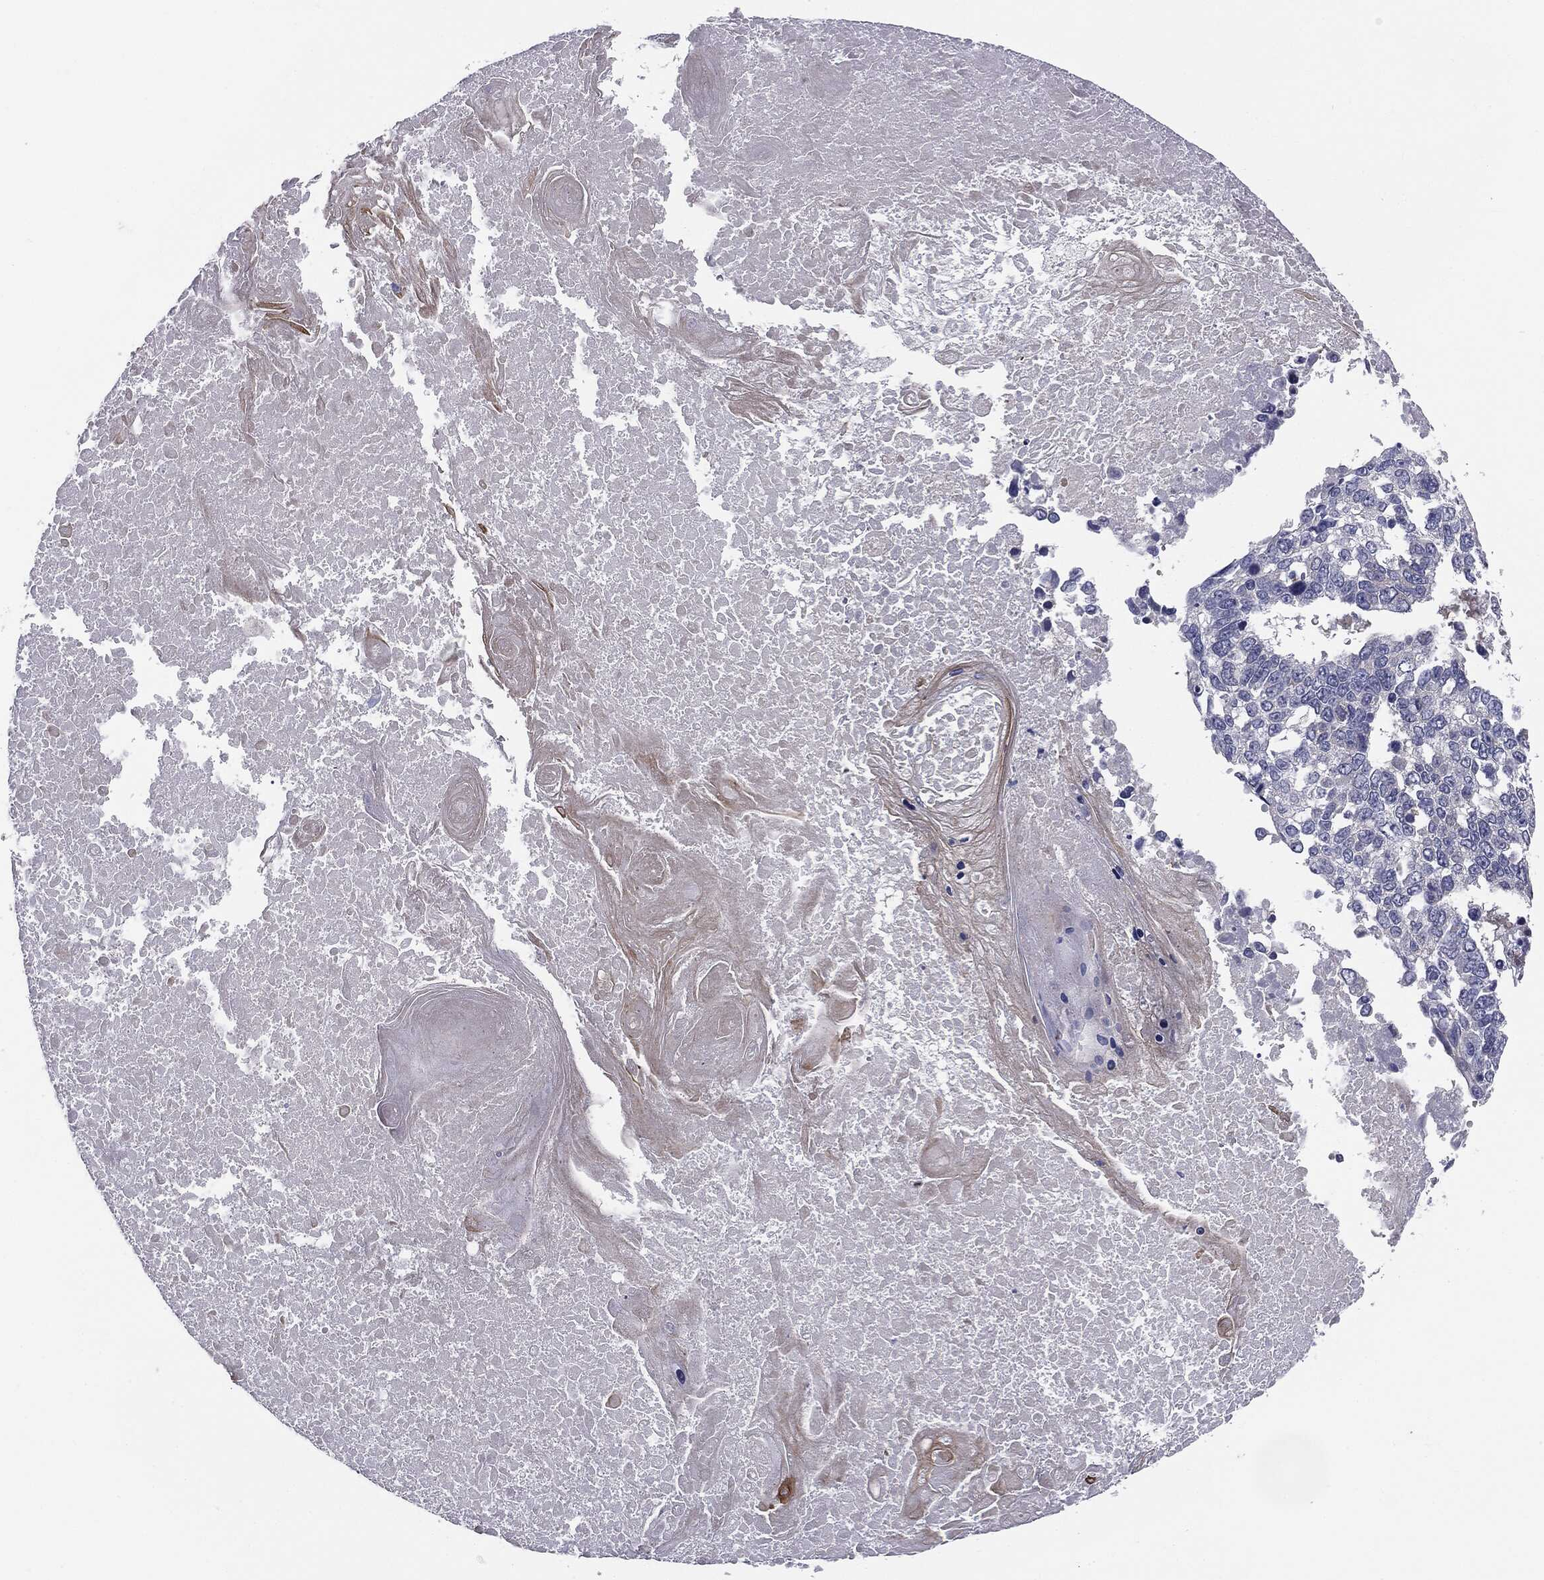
{"staining": {"intensity": "negative", "quantity": "none", "location": "none"}, "tissue": "lung cancer", "cell_type": "Tumor cells", "image_type": "cancer", "snomed": [{"axis": "morphology", "description": "Squamous cell carcinoma, NOS"}, {"axis": "topography", "description": "Lung"}], "caption": "Immunohistochemistry (IHC) of lung squamous cell carcinoma demonstrates no staining in tumor cells.", "gene": "KRT5", "patient": {"sex": "male", "age": 82}}